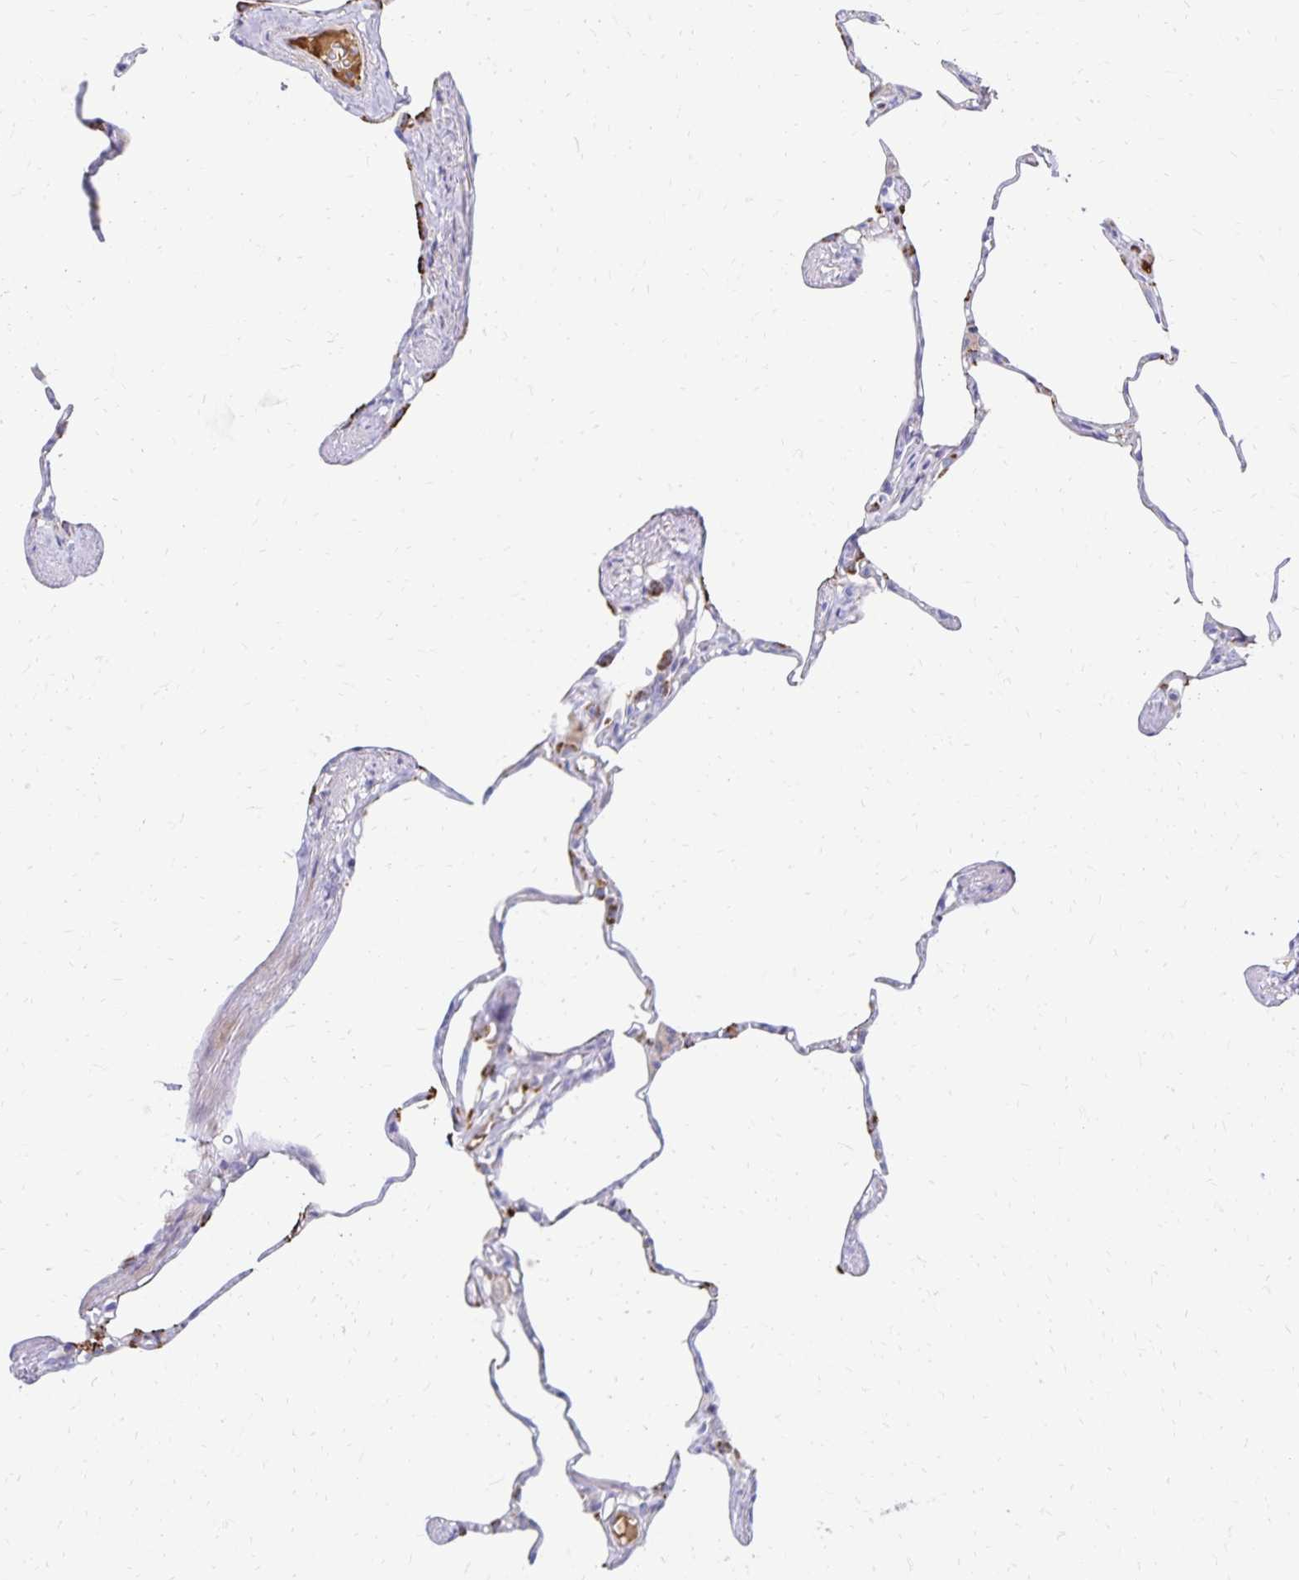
{"staining": {"intensity": "moderate", "quantity": "<25%", "location": "cytoplasmic/membranous"}, "tissue": "lung", "cell_type": "Alveolar cells", "image_type": "normal", "snomed": [{"axis": "morphology", "description": "Normal tissue, NOS"}, {"axis": "topography", "description": "Lung"}], "caption": "Immunohistochemistry micrograph of unremarkable lung stained for a protein (brown), which exhibits low levels of moderate cytoplasmic/membranous positivity in about <25% of alveolar cells.", "gene": "NECAP1", "patient": {"sex": "male", "age": 65}}